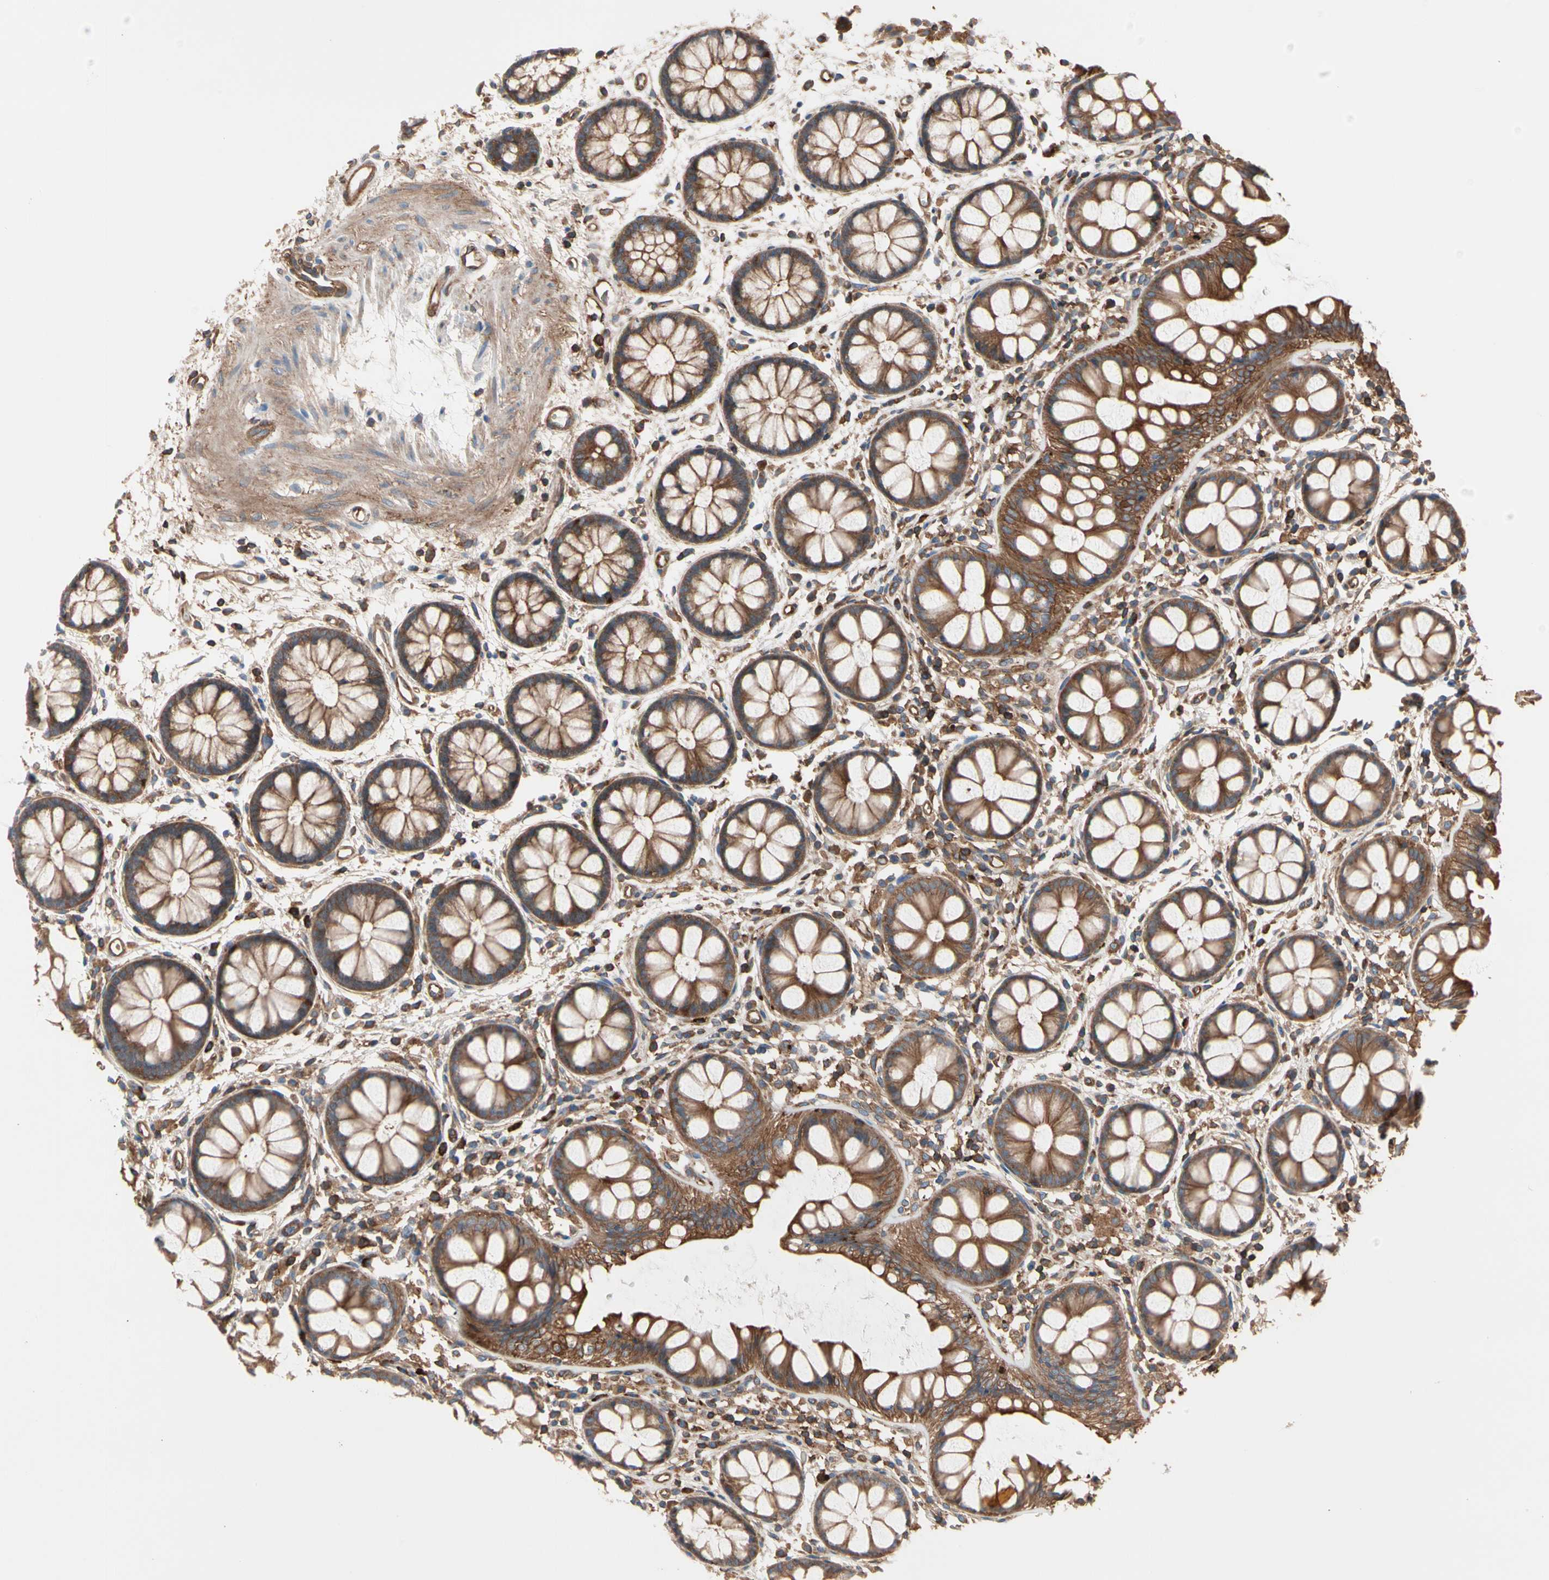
{"staining": {"intensity": "moderate", "quantity": ">75%", "location": "cytoplasmic/membranous"}, "tissue": "rectum", "cell_type": "Glandular cells", "image_type": "normal", "snomed": [{"axis": "morphology", "description": "Normal tissue, NOS"}, {"axis": "topography", "description": "Rectum"}], "caption": "IHC micrograph of benign rectum: human rectum stained using IHC shows medium levels of moderate protein expression localized specifically in the cytoplasmic/membranous of glandular cells, appearing as a cytoplasmic/membranous brown color.", "gene": "ROCK1", "patient": {"sex": "female", "age": 66}}